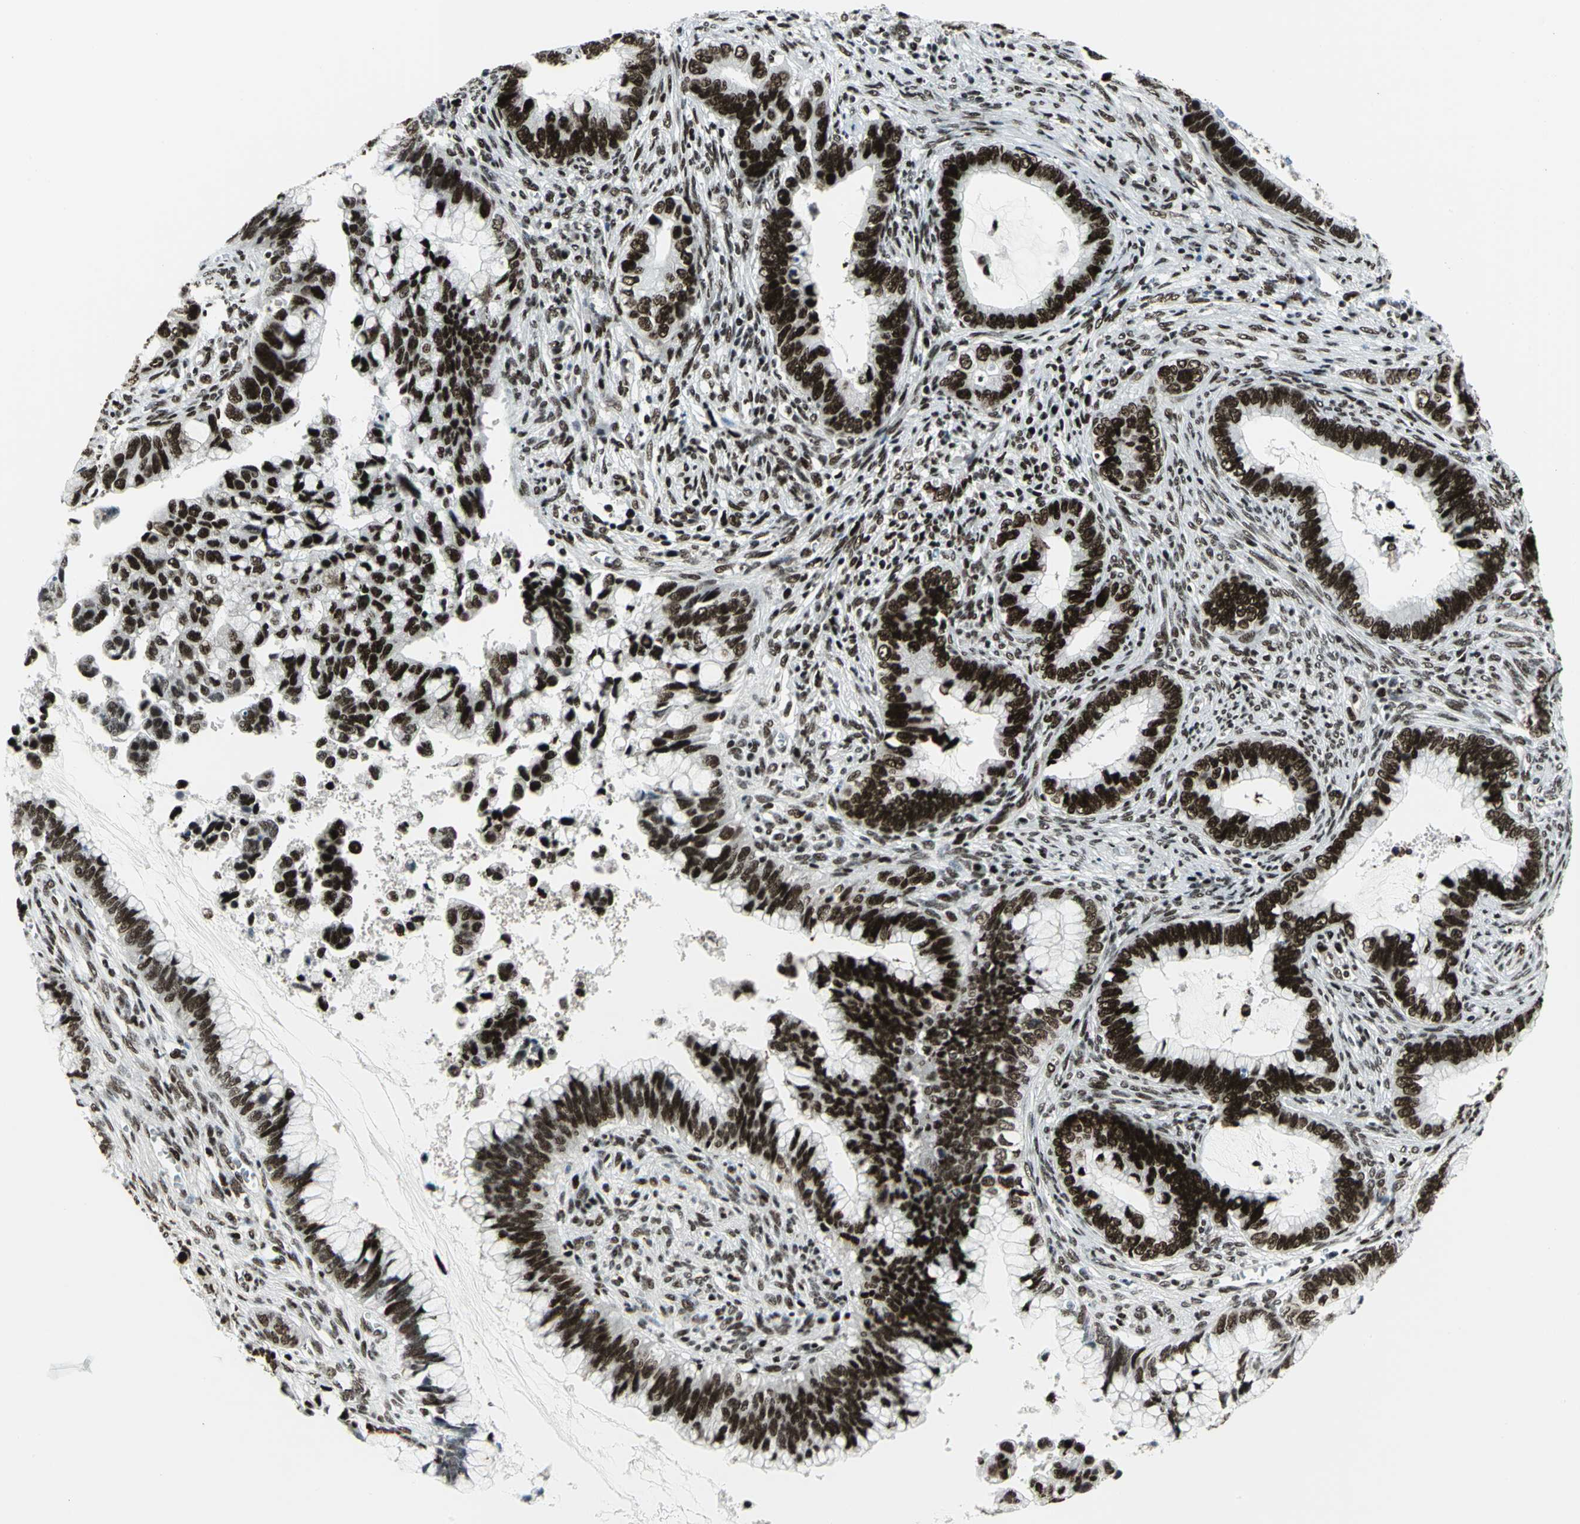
{"staining": {"intensity": "strong", "quantity": ">75%", "location": "nuclear"}, "tissue": "cervical cancer", "cell_type": "Tumor cells", "image_type": "cancer", "snomed": [{"axis": "morphology", "description": "Adenocarcinoma, NOS"}, {"axis": "topography", "description": "Cervix"}], "caption": "Protein analysis of adenocarcinoma (cervical) tissue displays strong nuclear expression in about >75% of tumor cells.", "gene": "SMARCA4", "patient": {"sex": "female", "age": 44}}